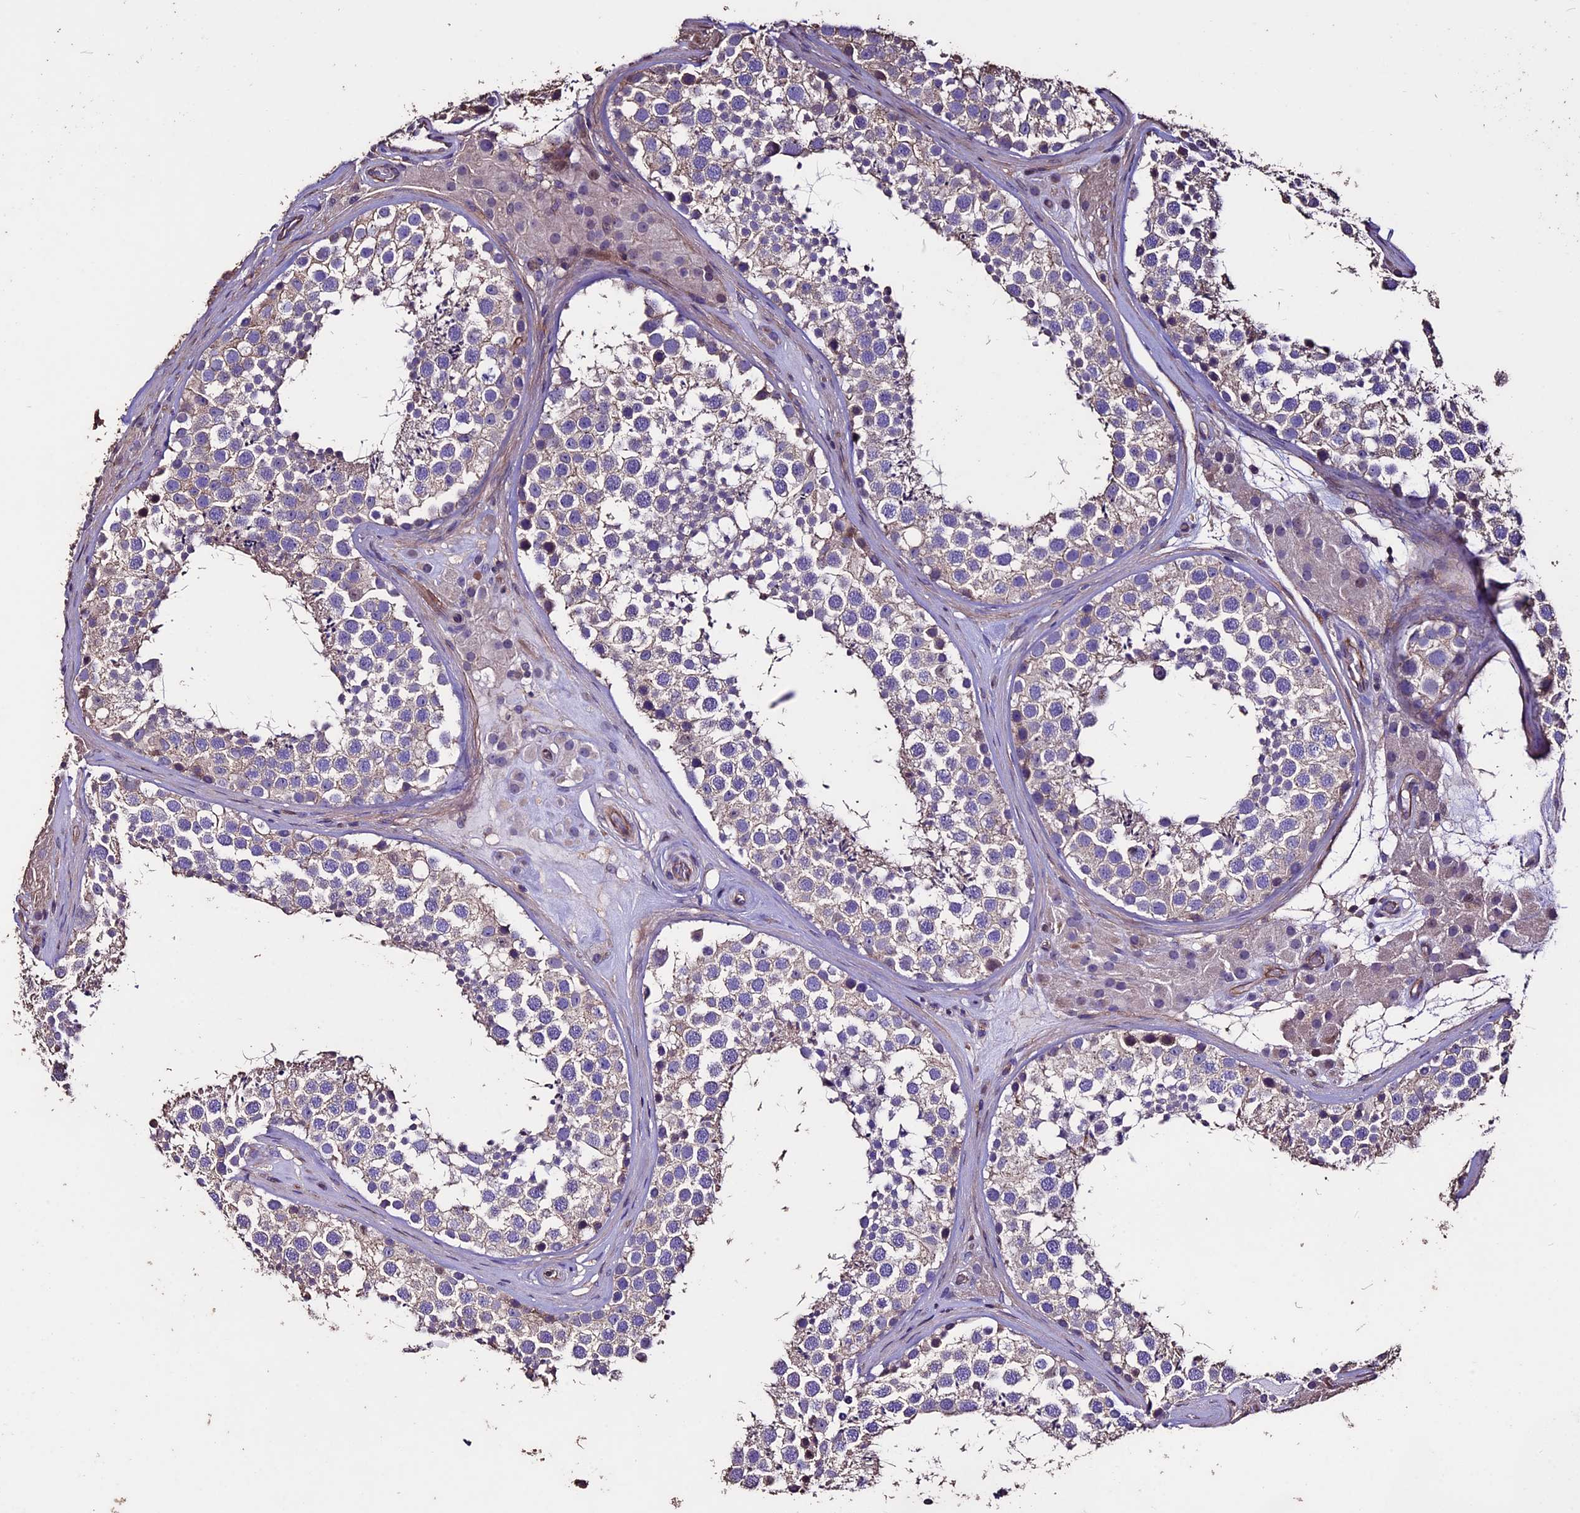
{"staining": {"intensity": "weak", "quantity": "<25%", "location": "cytoplasmic/membranous"}, "tissue": "testis", "cell_type": "Cells in seminiferous ducts", "image_type": "normal", "snomed": [{"axis": "morphology", "description": "Normal tissue, NOS"}, {"axis": "topography", "description": "Testis"}], "caption": "Immunohistochemistry image of unremarkable testis stained for a protein (brown), which demonstrates no staining in cells in seminiferous ducts. (DAB (3,3'-diaminobenzidine) immunohistochemistry visualized using brightfield microscopy, high magnification).", "gene": "USB1", "patient": {"sex": "male", "age": 46}}